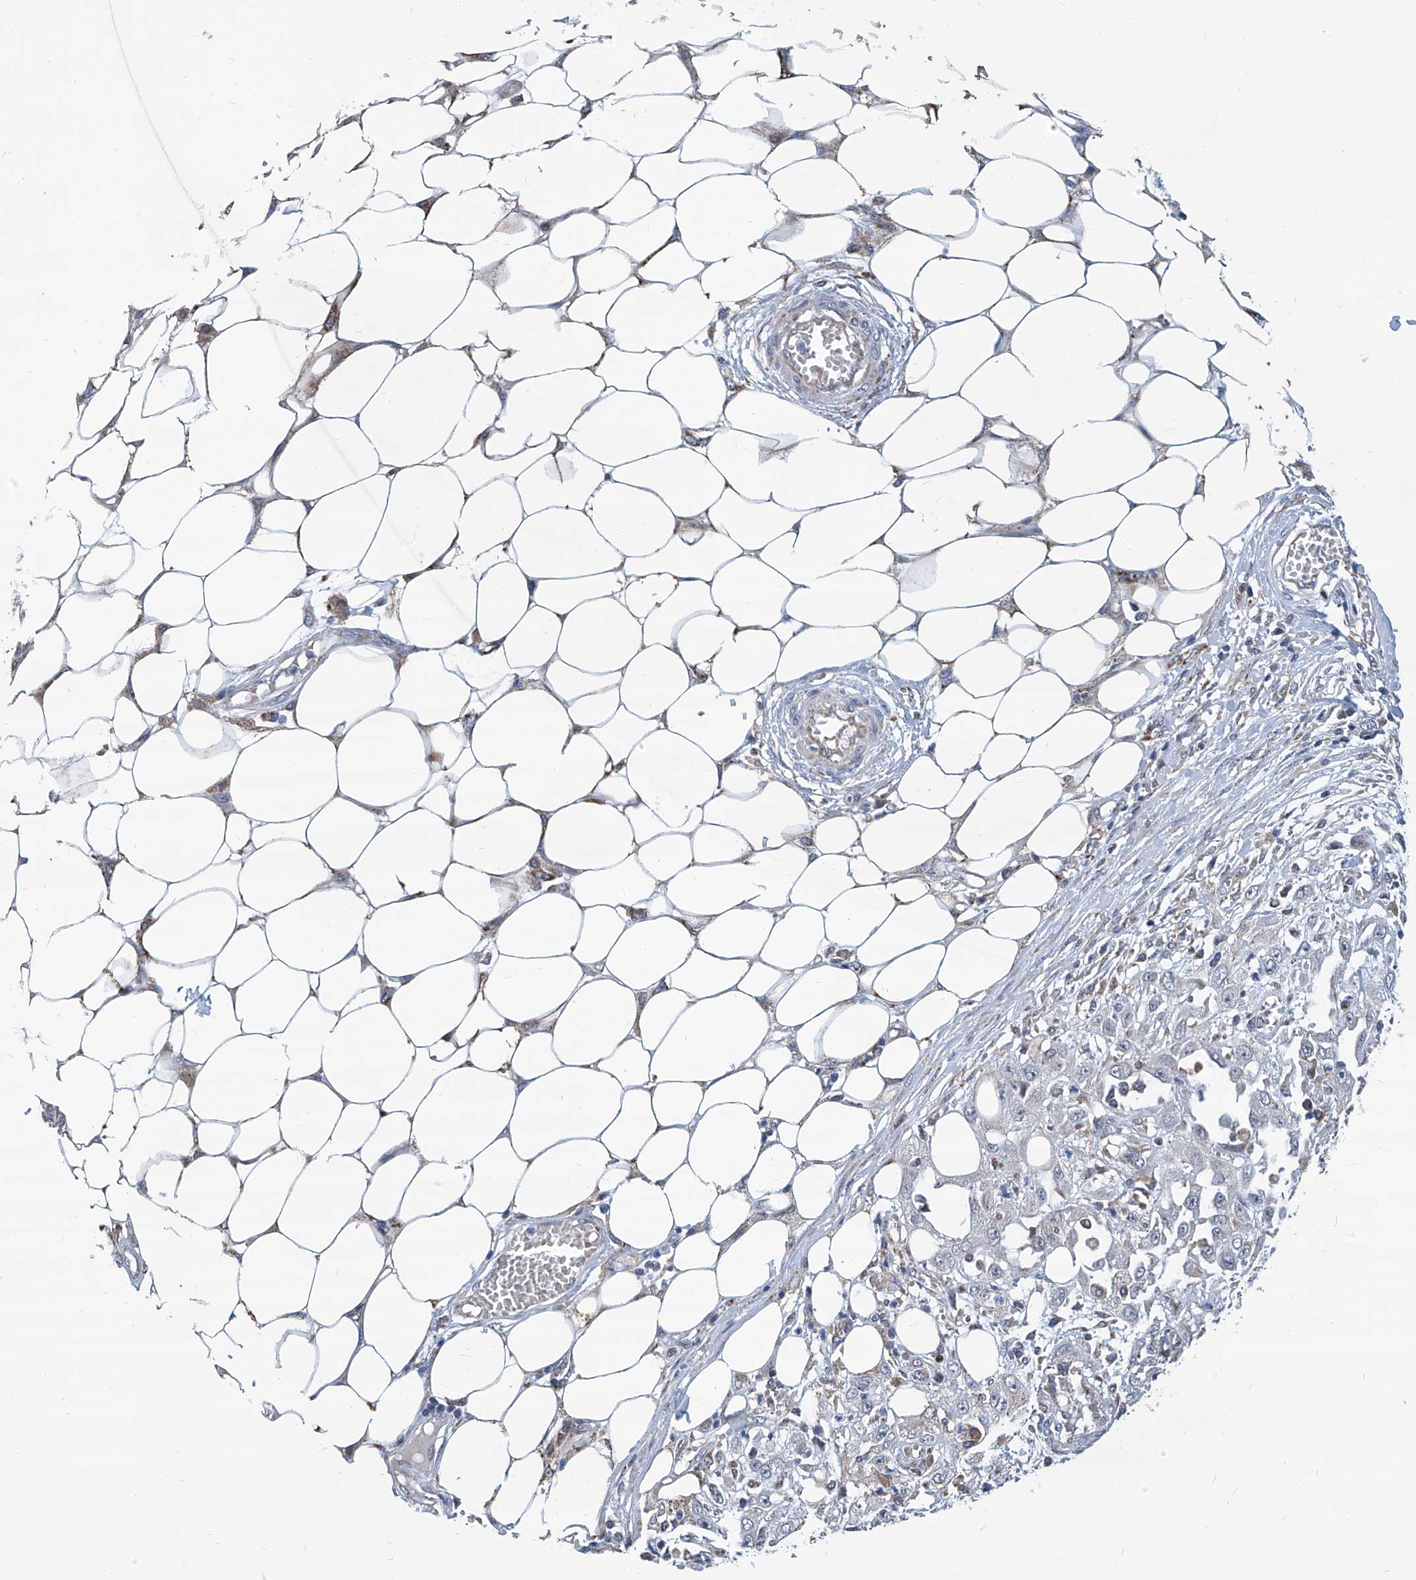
{"staining": {"intensity": "negative", "quantity": "none", "location": "none"}, "tissue": "skin cancer", "cell_type": "Tumor cells", "image_type": "cancer", "snomed": [{"axis": "morphology", "description": "Squamous cell carcinoma, NOS"}, {"axis": "morphology", "description": "Squamous cell carcinoma, metastatic, NOS"}, {"axis": "topography", "description": "Skin"}, {"axis": "topography", "description": "Lymph node"}], "caption": "Tumor cells show no significant positivity in skin cancer.", "gene": "USP48", "patient": {"sex": "male", "age": 75}}